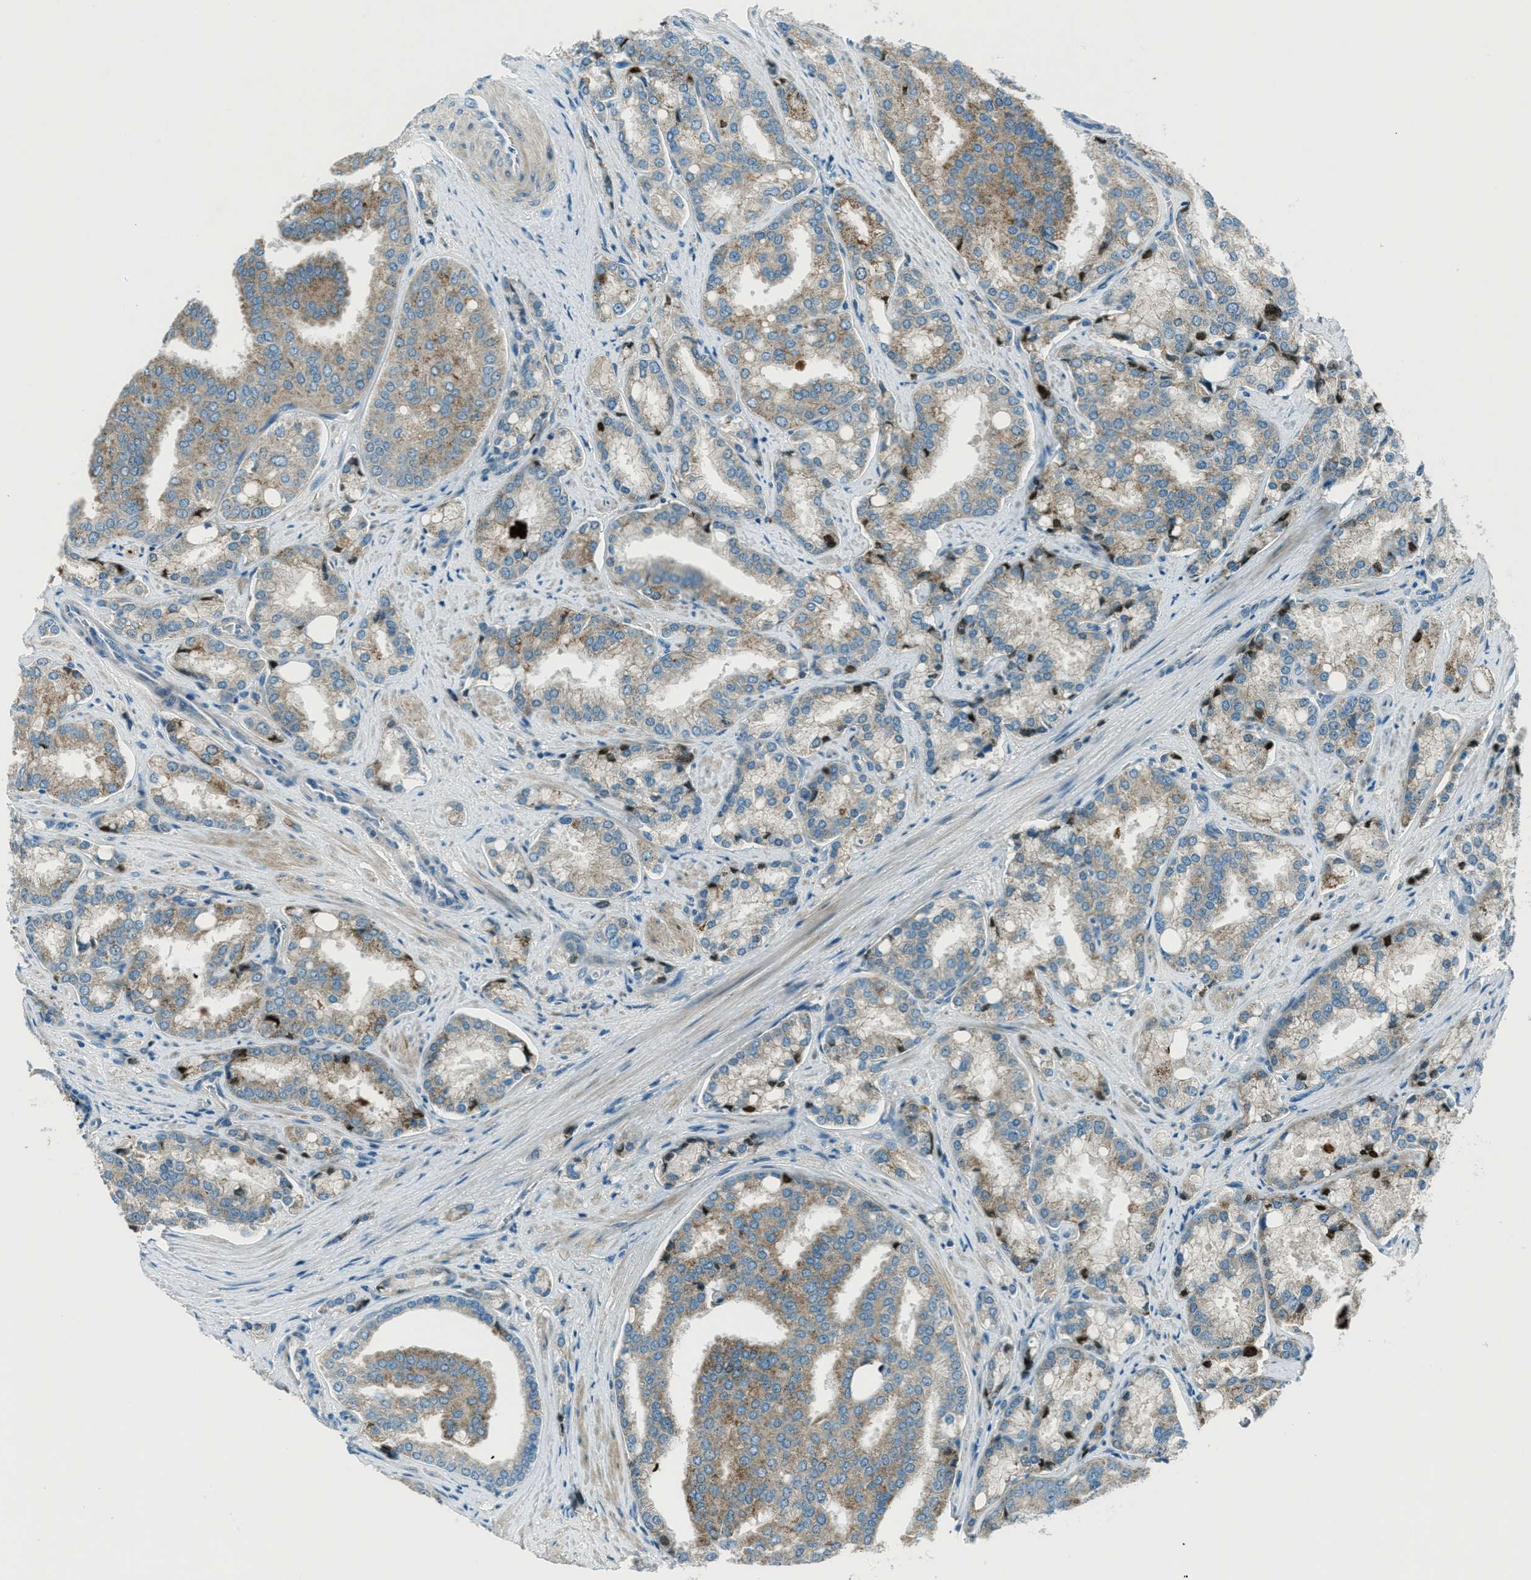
{"staining": {"intensity": "moderate", "quantity": "25%-75%", "location": "cytoplasmic/membranous"}, "tissue": "prostate cancer", "cell_type": "Tumor cells", "image_type": "cancer", "snomed": [{"axis": "morphology", "description": "Adenocarcinoma, High grade"}, {"axis": "topography", "description": "Prostate"}], "caption": "Immunohistochemical staining of human high-grade adenocarcinoma (prostate) displays moderate cytoplasmic/membranous protein expression in about 25%-75% of tumor cells.", "gene": "FAR1", "patient": {"sex": "male", "age": 50}}